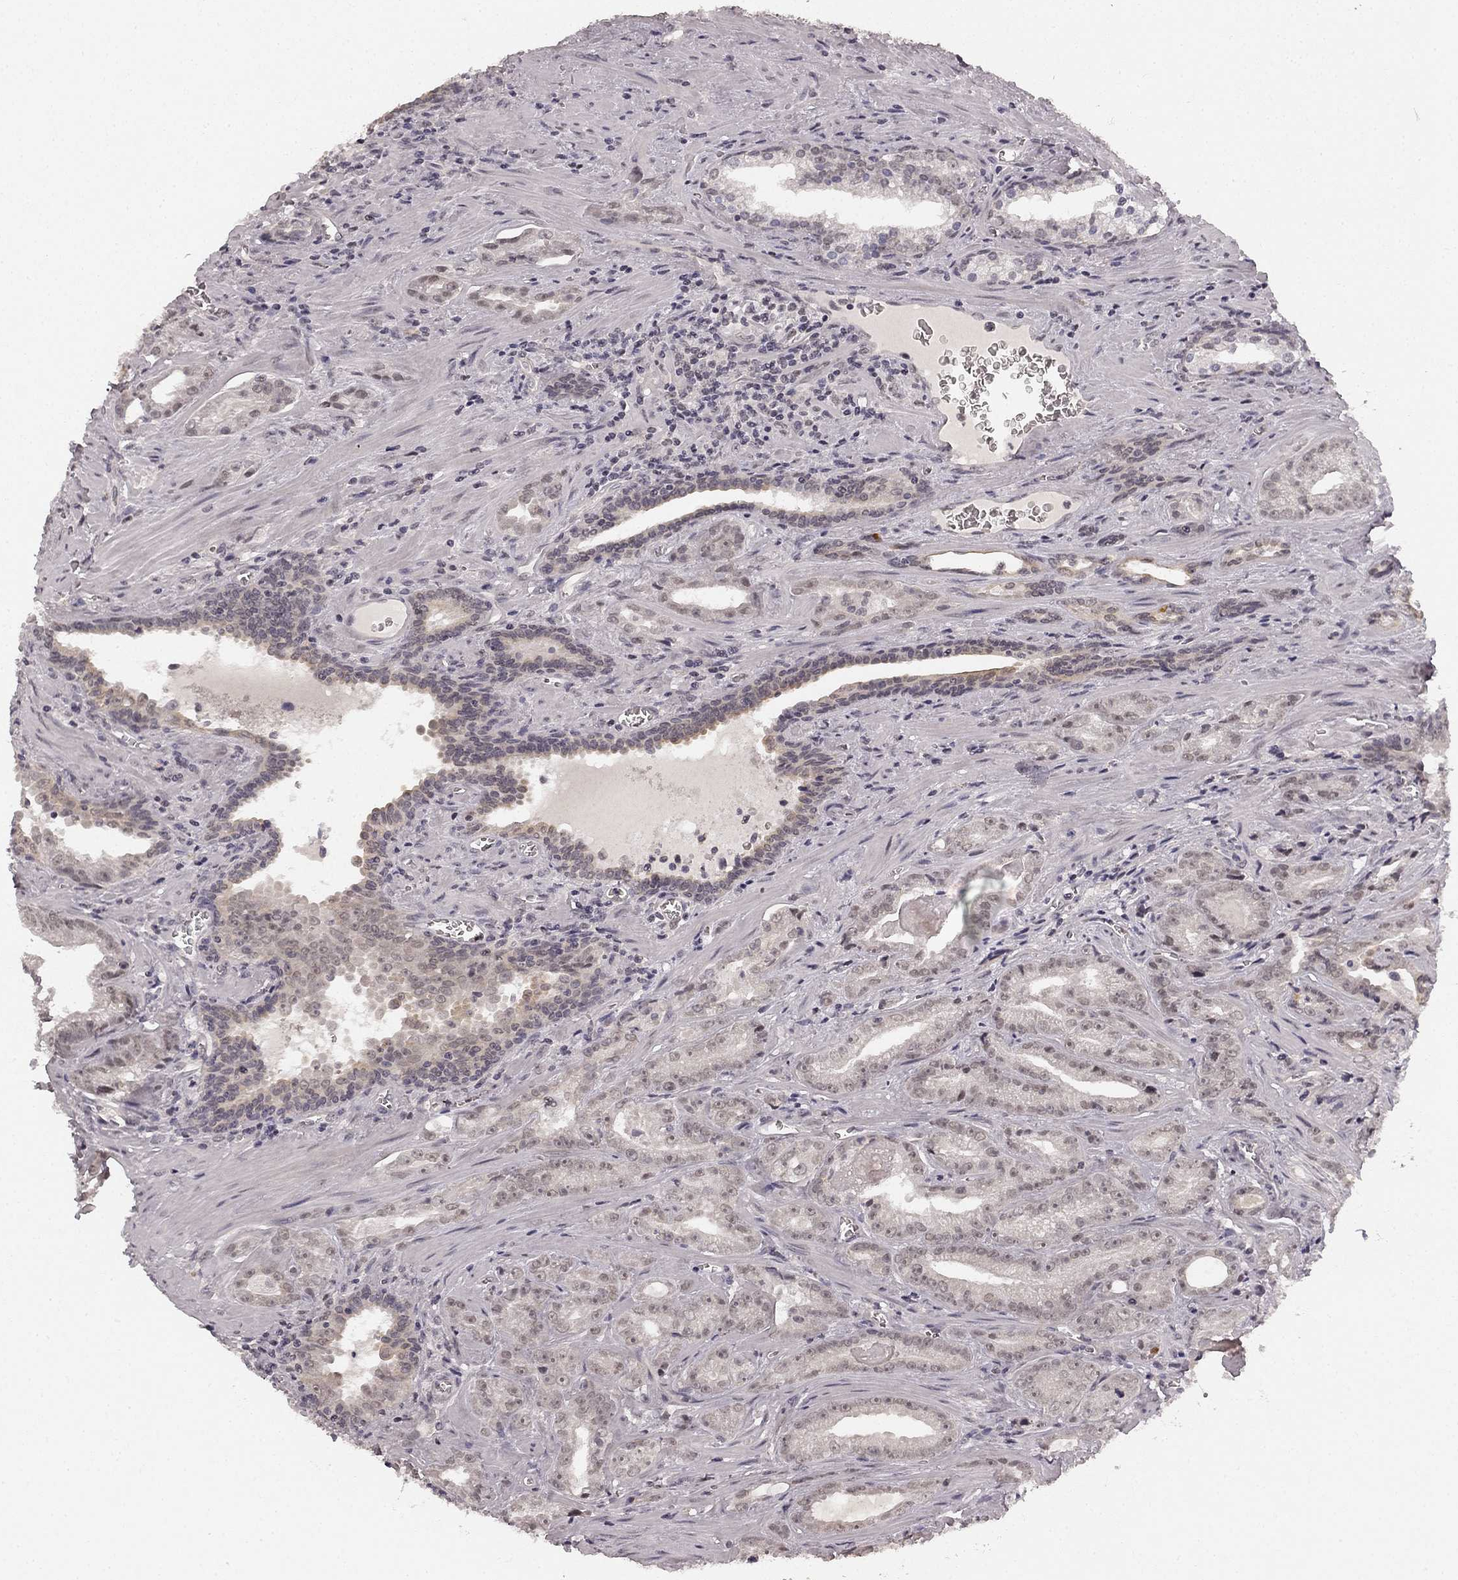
{"staining": {"intensity": "negative", "quantity": "none", "location": "none"}, "tissue": "prostate cancer", "cell_type": "Tumor cells", "image_type": "cancer", "snomed": [{"axis": "morphology", "description": "Adenocarcinoma, High grade"}, {"axis": "topography", "description": "Prostate"}], "caption": "DAB immunohistochemical staining of human prostate cancer (adenocarcinoma (high-grade)) displays no significant expression in tumor cells. (Brightfield microscopy of DAB (3,3'-diaminobenzidine) IHC at high magnification).", "gene": "HCN4", "patient": {"sex": "male", "age": 68}}